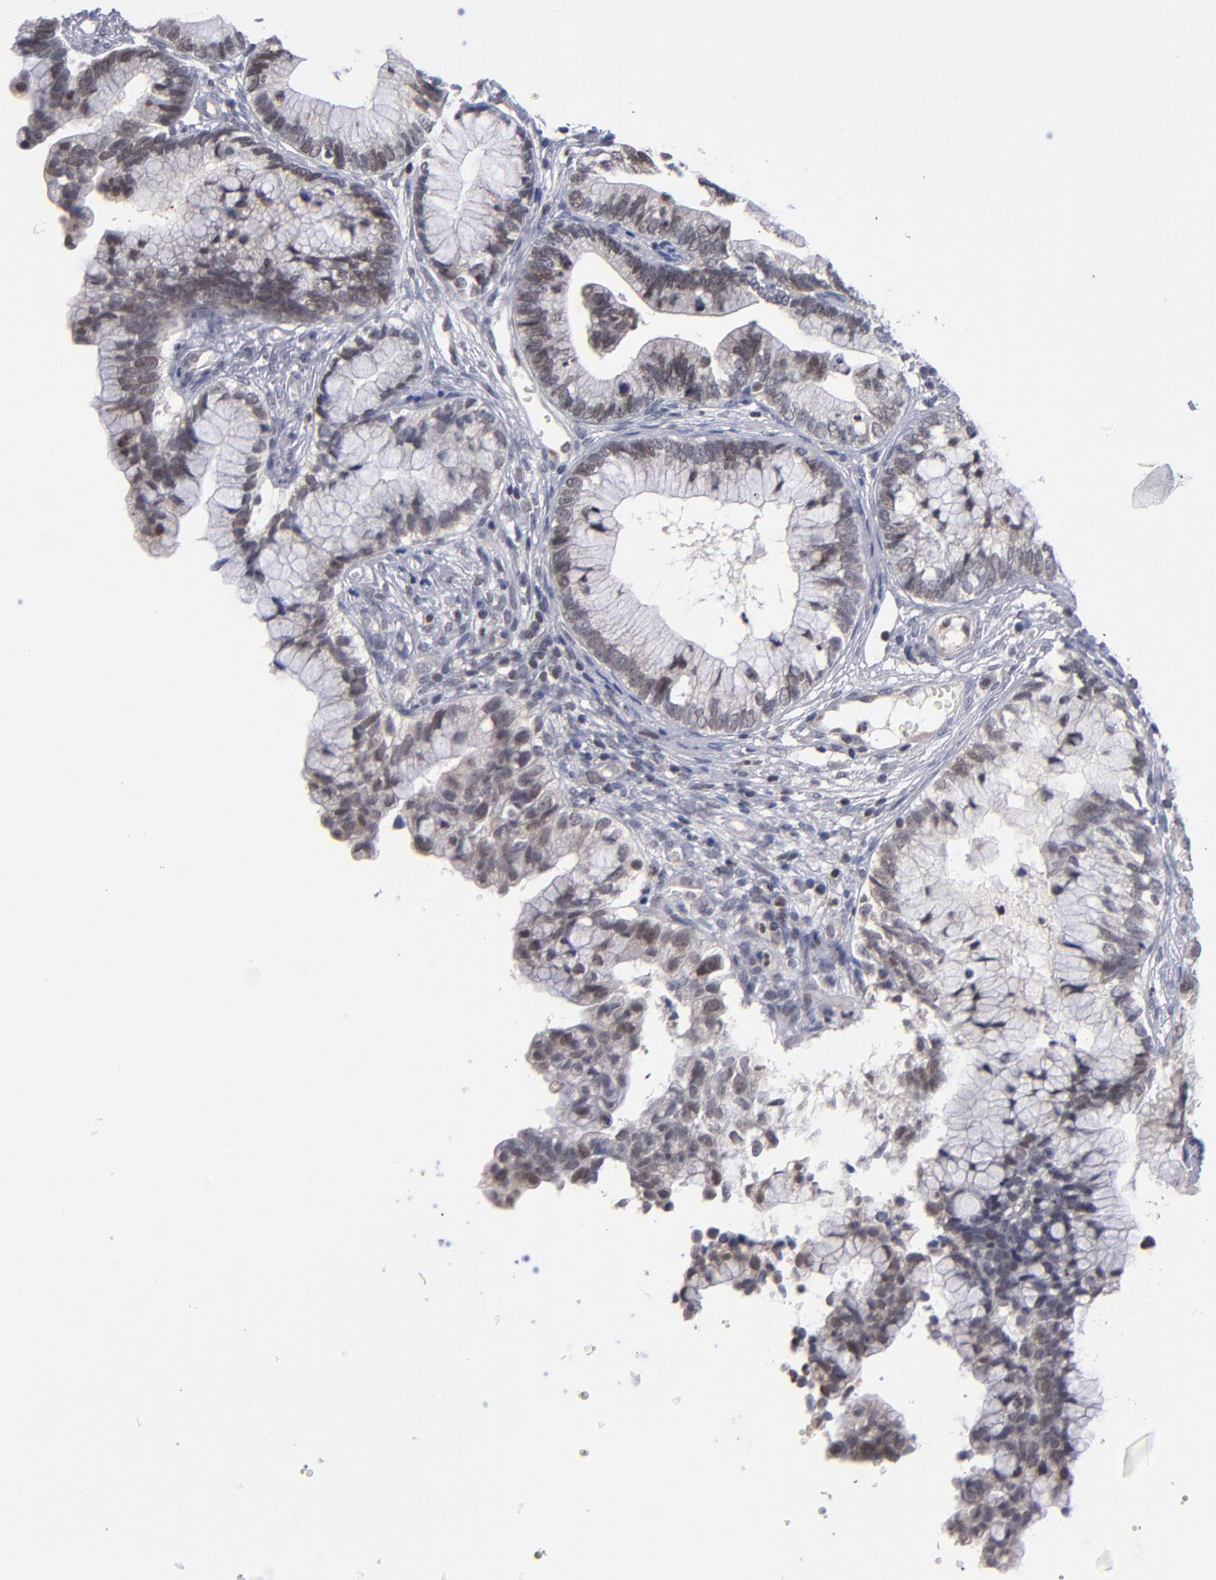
{"staining": {"intensity": "weak", "quantity": "25%-75%", "location": "nuclear"}, "tissue": "cervical cancer", "cell_type": "Tumor cells", "image_type": "cancer", "snomed": [{"axis": "morphology", "description": "Adenocarcinoma, NOS"}, {"axis": "topography", "description": "Cervix"}], "caption": "Immunohistochemistry staining of adenocarcinoma (cervical), which displays low levels of weak nuclear expression in about 25%-75% of tumor cells indicating weak nuclear protein staining. The staining was performed using DAB (3,3'-diaminobenzidine) (brown) for protein detection and nuclei were counterstained in hematoxylin (blue).", "gene": "ODF2", "patient": {"sex": "female", "age": 44}}